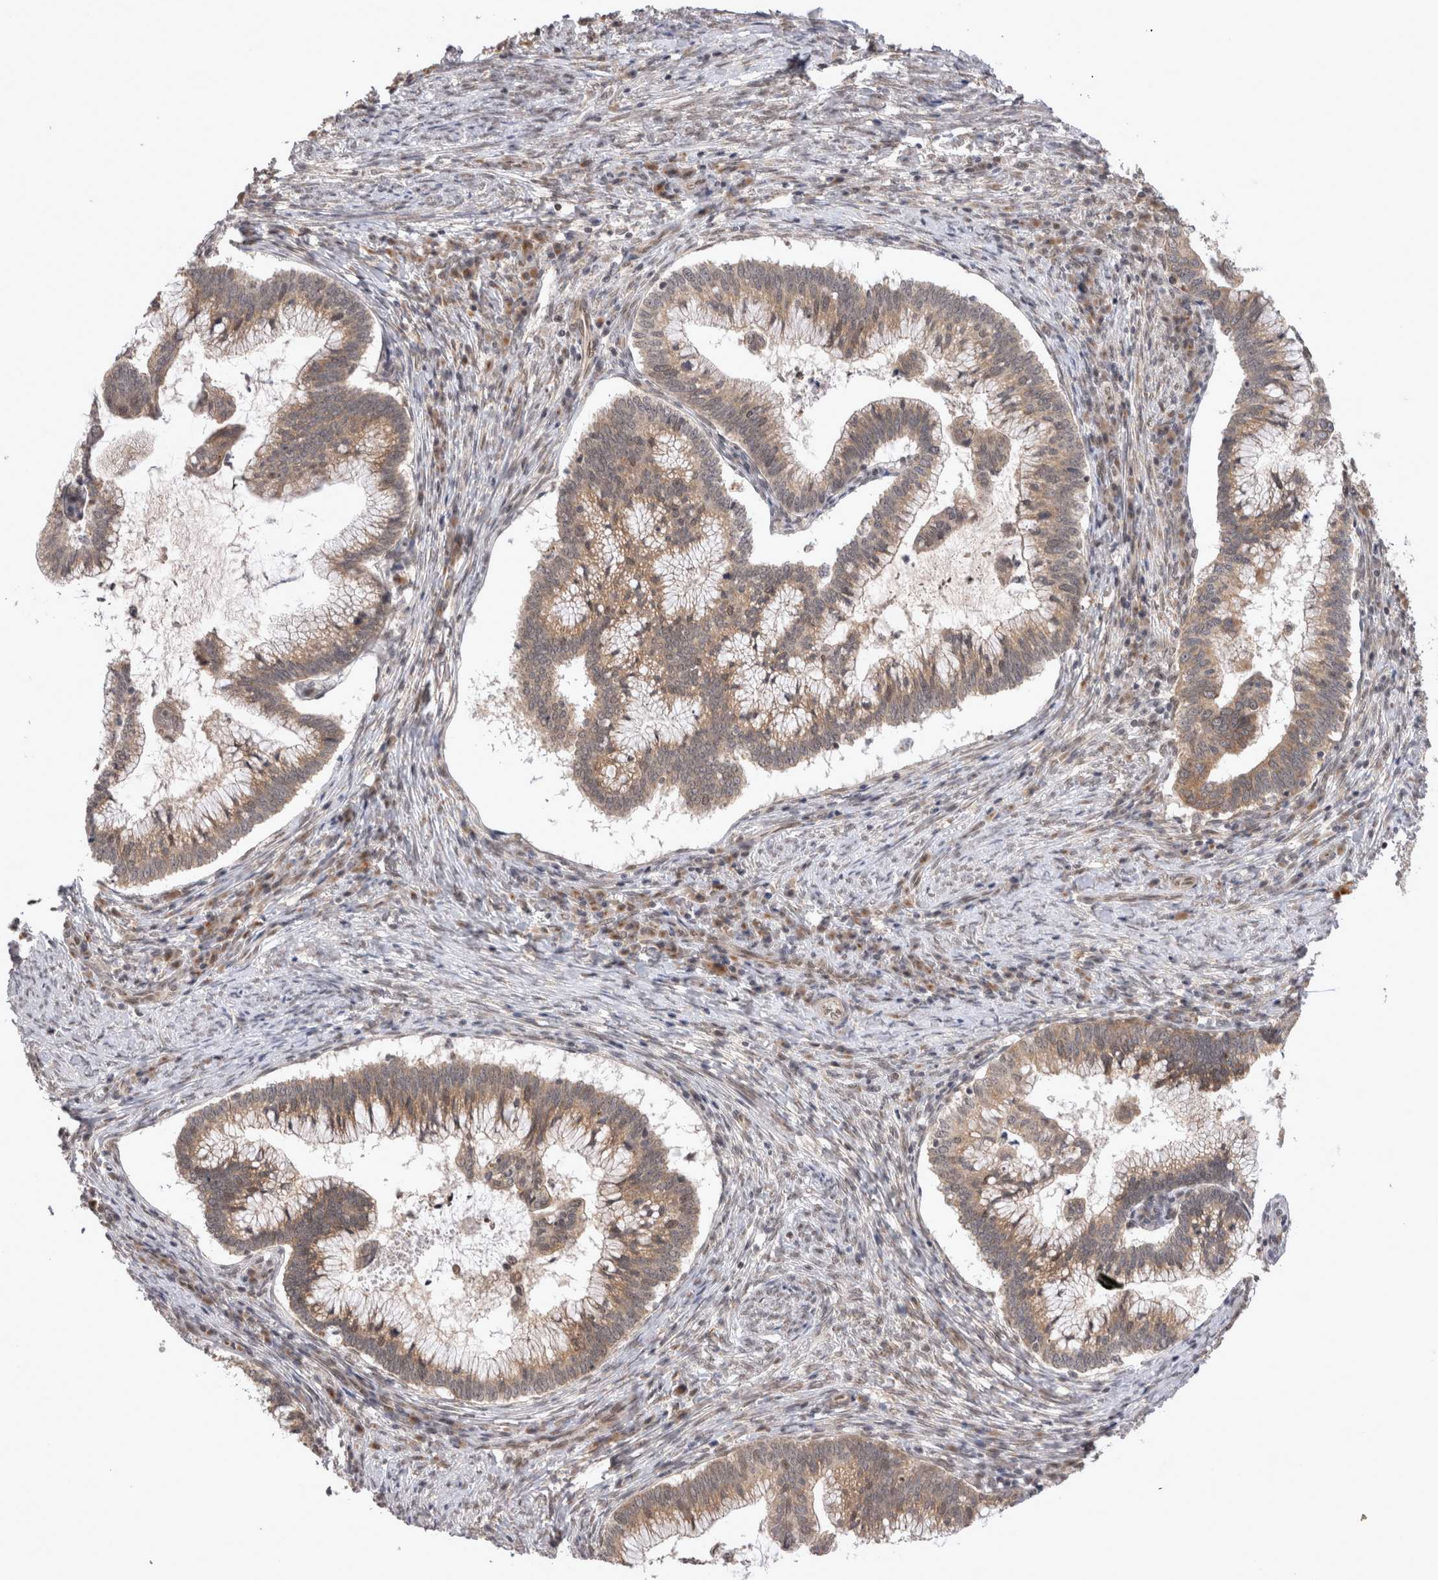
{"staining": {"intensity": "weak", "quantity": ">75%", "location": "cytoplasmic/membranous"}, "tissue": "cervical cancer", "cell_type": "Tumor cells", "image_type": "cancer", "snomed": [{"axis": "morphology", "description": "Adenocarcinoma, NOS"}, {"axis": "topography", "description": "Cervix"}], "caption": "Cervical cancer stained with immunohistochemistry shows weak cytoplasmic/membranous expression in about >75% of tumor cells.", "gene": "TMEM65", "patient": {"sex": "female", "age": 36}}